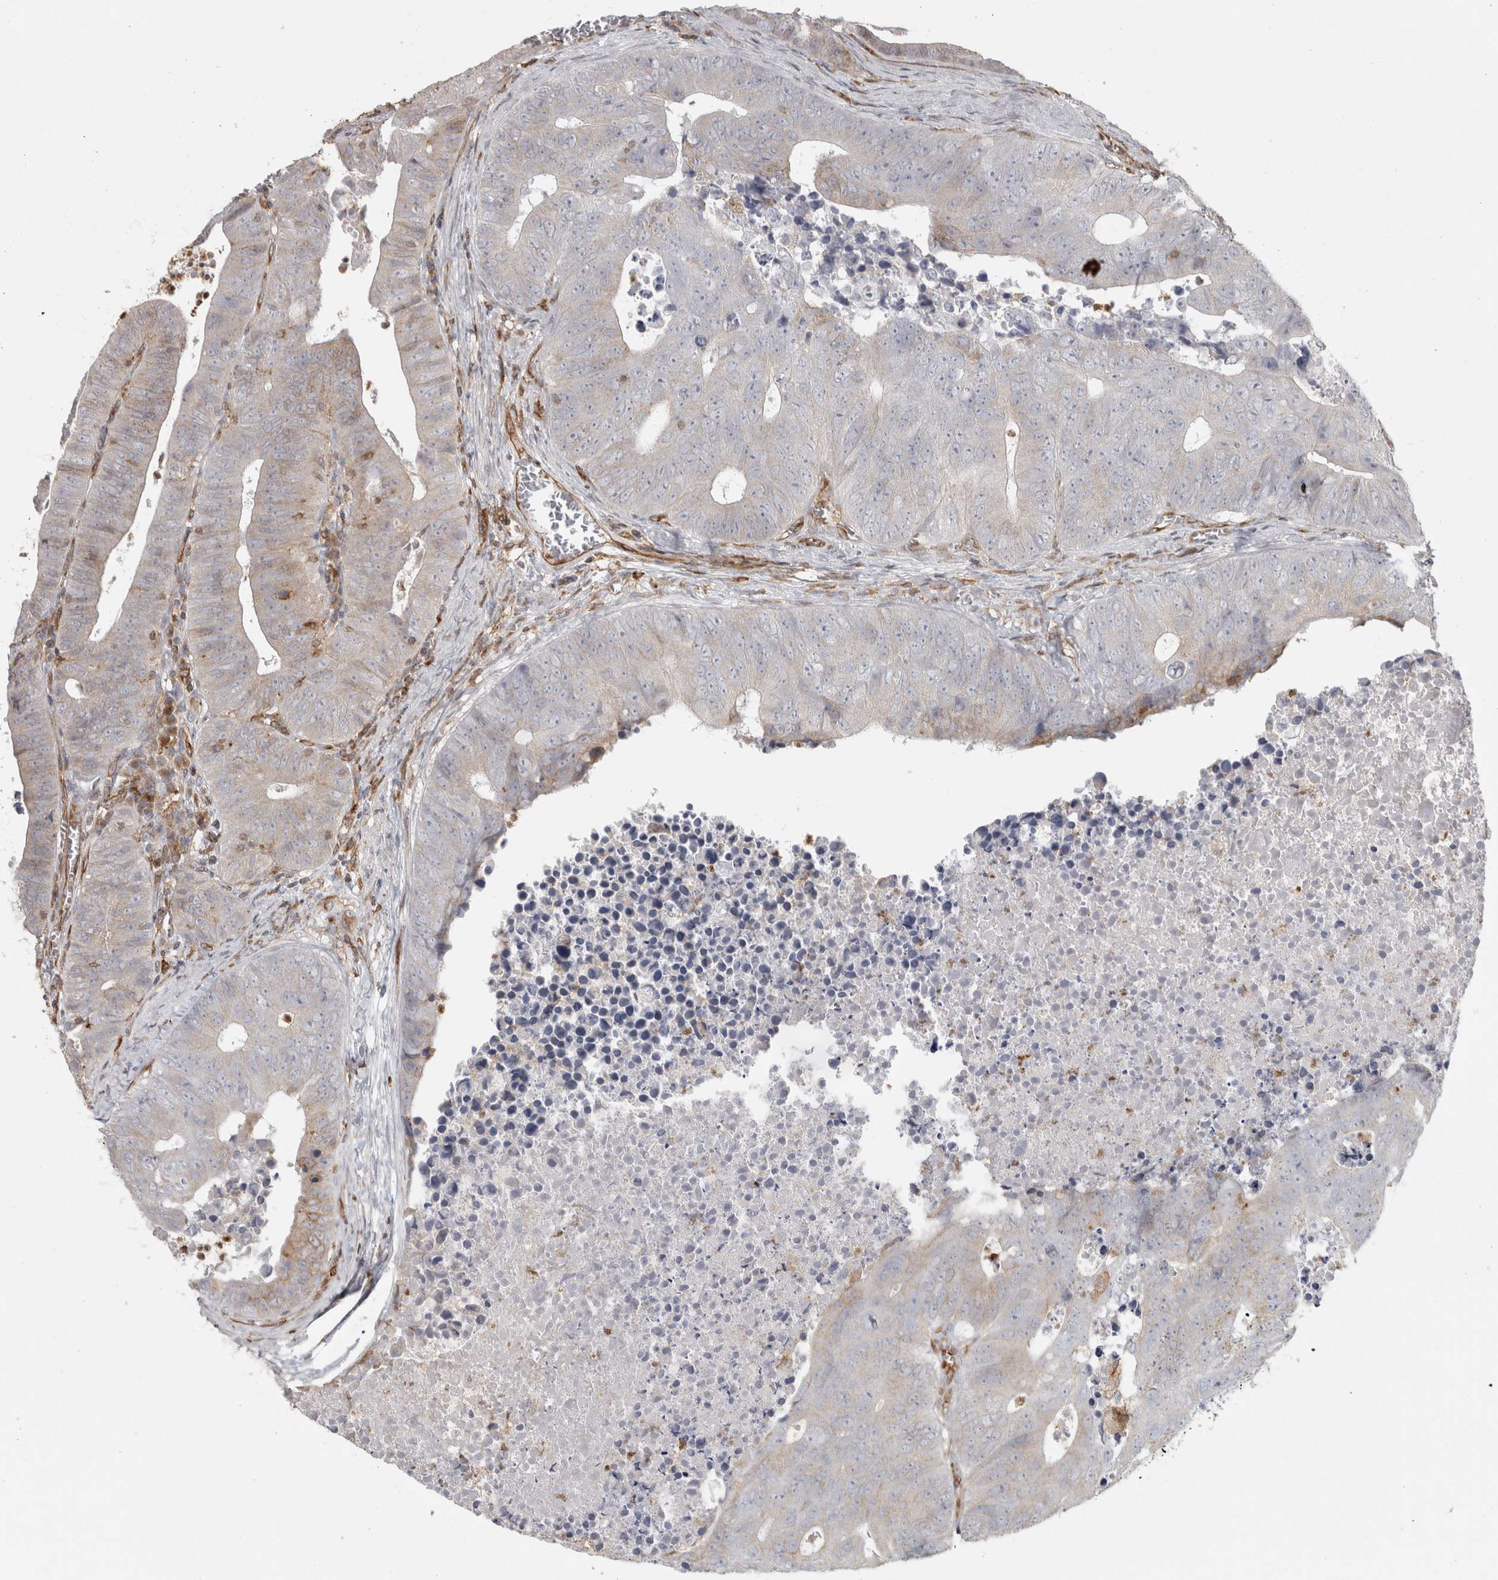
{"staining": {"intensity": "weak", "quantity": "<25%", "location": "cytoplasmic/membranous"}, "tissue": "colorectal cancer", "cell_type": "Tumor cells", "image_type": "cancer", "snomed": [{"axis": "morphology", "description": "Adenocarcinoma, NOS"}, {"axis": "topography", "description": "Colon"}], "caption": "Tumor cells are negative for protein expression in human adenocarcinoma (colorectal).", "gene": "HLA-E", "patient": {"sex": "male", "age": 87}}